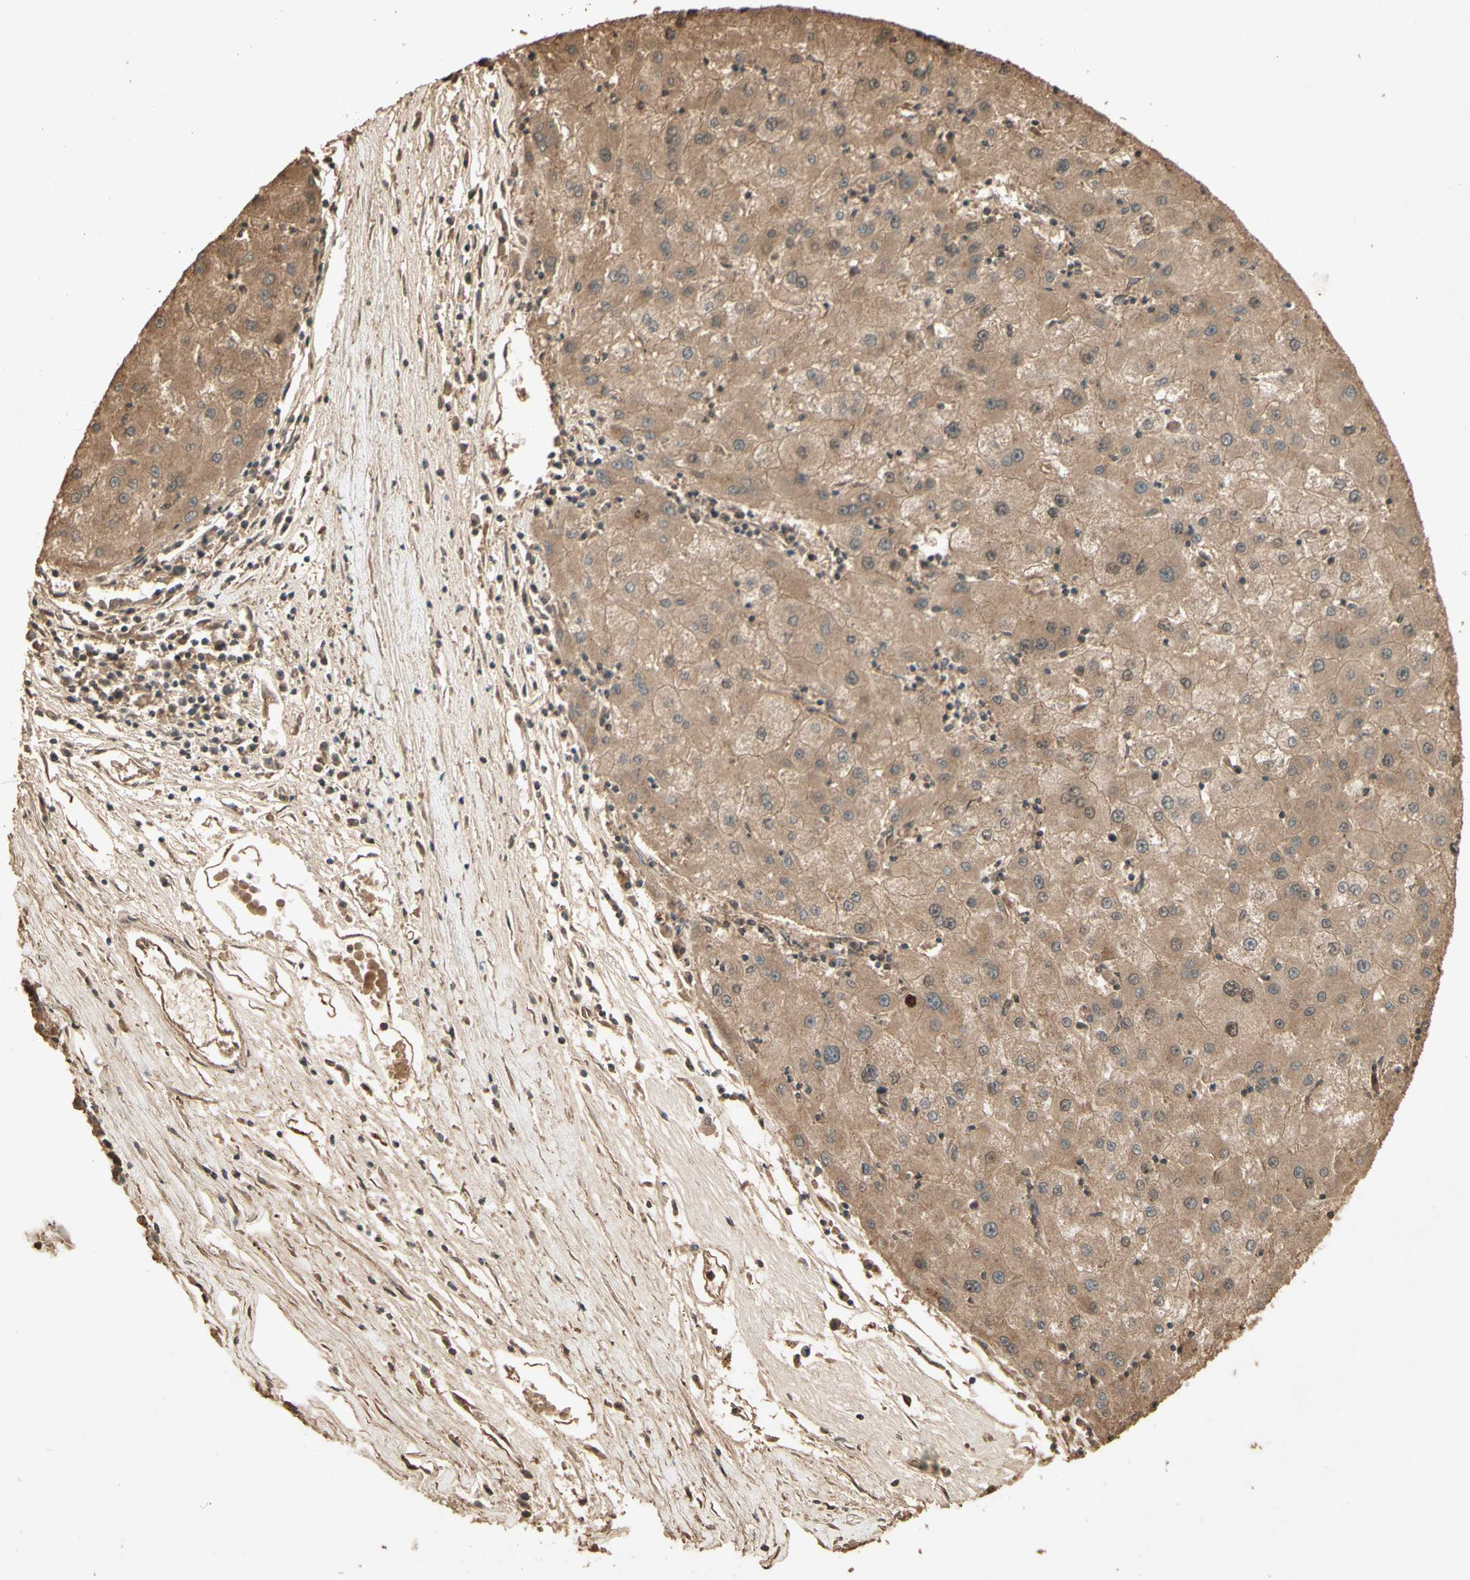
{"staining": {"intensity": "moderate", "quantity": ">75%", "location": "cytoplasmic/membranous"}, "tissue": "liver cancer", "cell_type": "Tumor cells", "image_type": "cancer", "snomed": [{"axis": "morphology", "description": "Carcinoma, Hepatocellular, NOS"}, {"axis": "topography", "description": "Liver"}], "caption": "Protein analysis of liver hepatocellular carcinoma tissue reveals moderate cytoplasmic/membranous positivity in about >75% of tumor cells.", "gene": "SMAD9", "patient": {"sex": "male", "age": 72}}